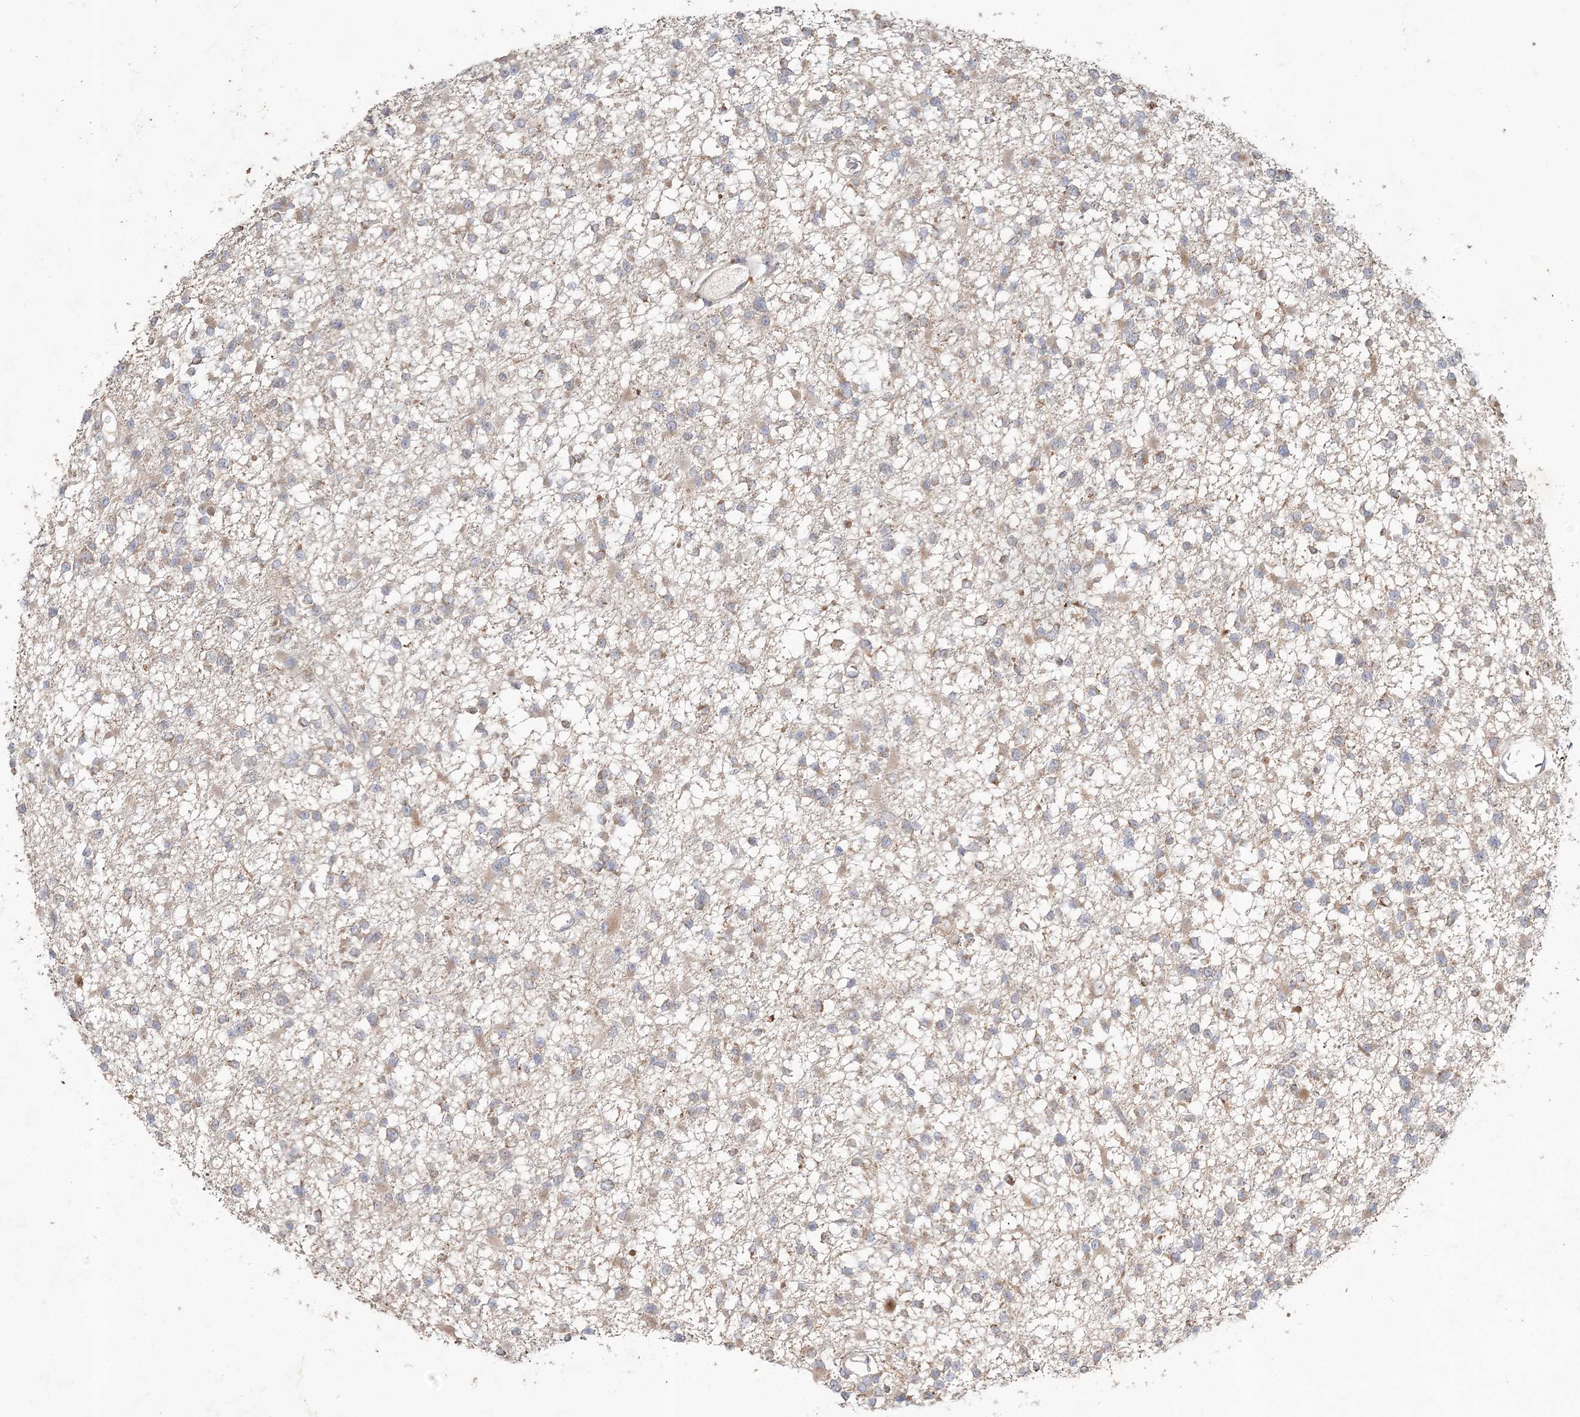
{"staining": {"intensity": "weak", "quantity": "25%-75%", "location": "cytoplasmic/membranous"}, "tissue": "glioma", "cell_type": "Tumor cells", "image_type": "cancer", "snomed": [{"axis": "morphology", "description": "Glioma, malignant, Low grade"}, {"axis": "topography", "description": "Brain"}], "caption": "DAB immunohistochemical staining of human glioma displays weak cytoplasmic/membranous protein expression in about 25%-75% of tumor cells.", "gene": "RAB14", "patient": {"sex": "female", "age": 22}}